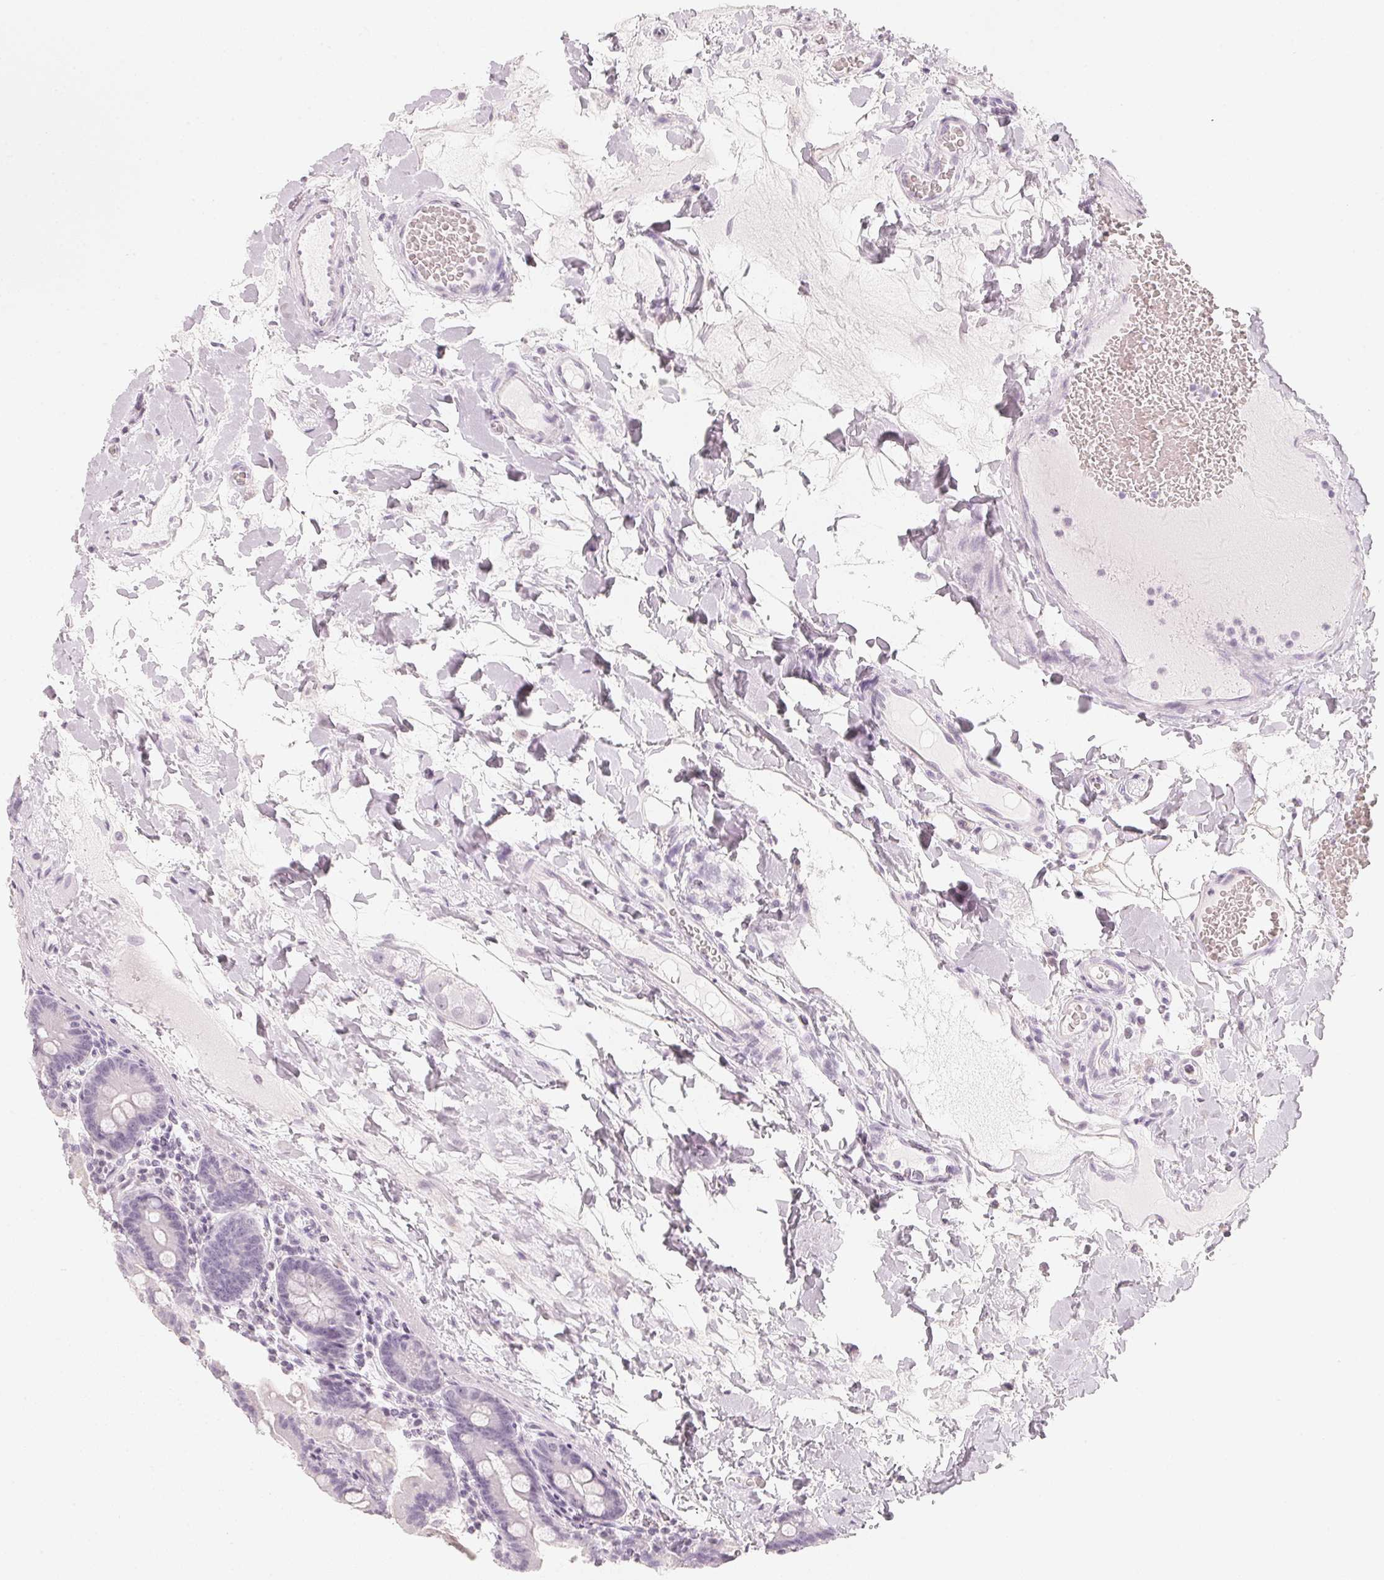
{"staining": {"intensity": "negative", "quantity": "none", "location": "none"}, "tissue": "small intestine", "cell_type": "Glandular cells", "image_type": "normal", "snomed": [{"axis": "morphology", "description": "Normal tissue, NOS"}, {"axis": "topography", "description": "Small intestine"}], "caption": "Protein analysis of benign small intestine demonstrates no significant expression in glandular cells. The staining was performed using DAB (3,3'-diaminobenzidine) to visualize the protein expression in brown, while the nuclei were stained in blue with hematoxylin (Magnification: 20x).", "gene": "SLC22A8", "patient": {"sex": "male", "age": 26}}